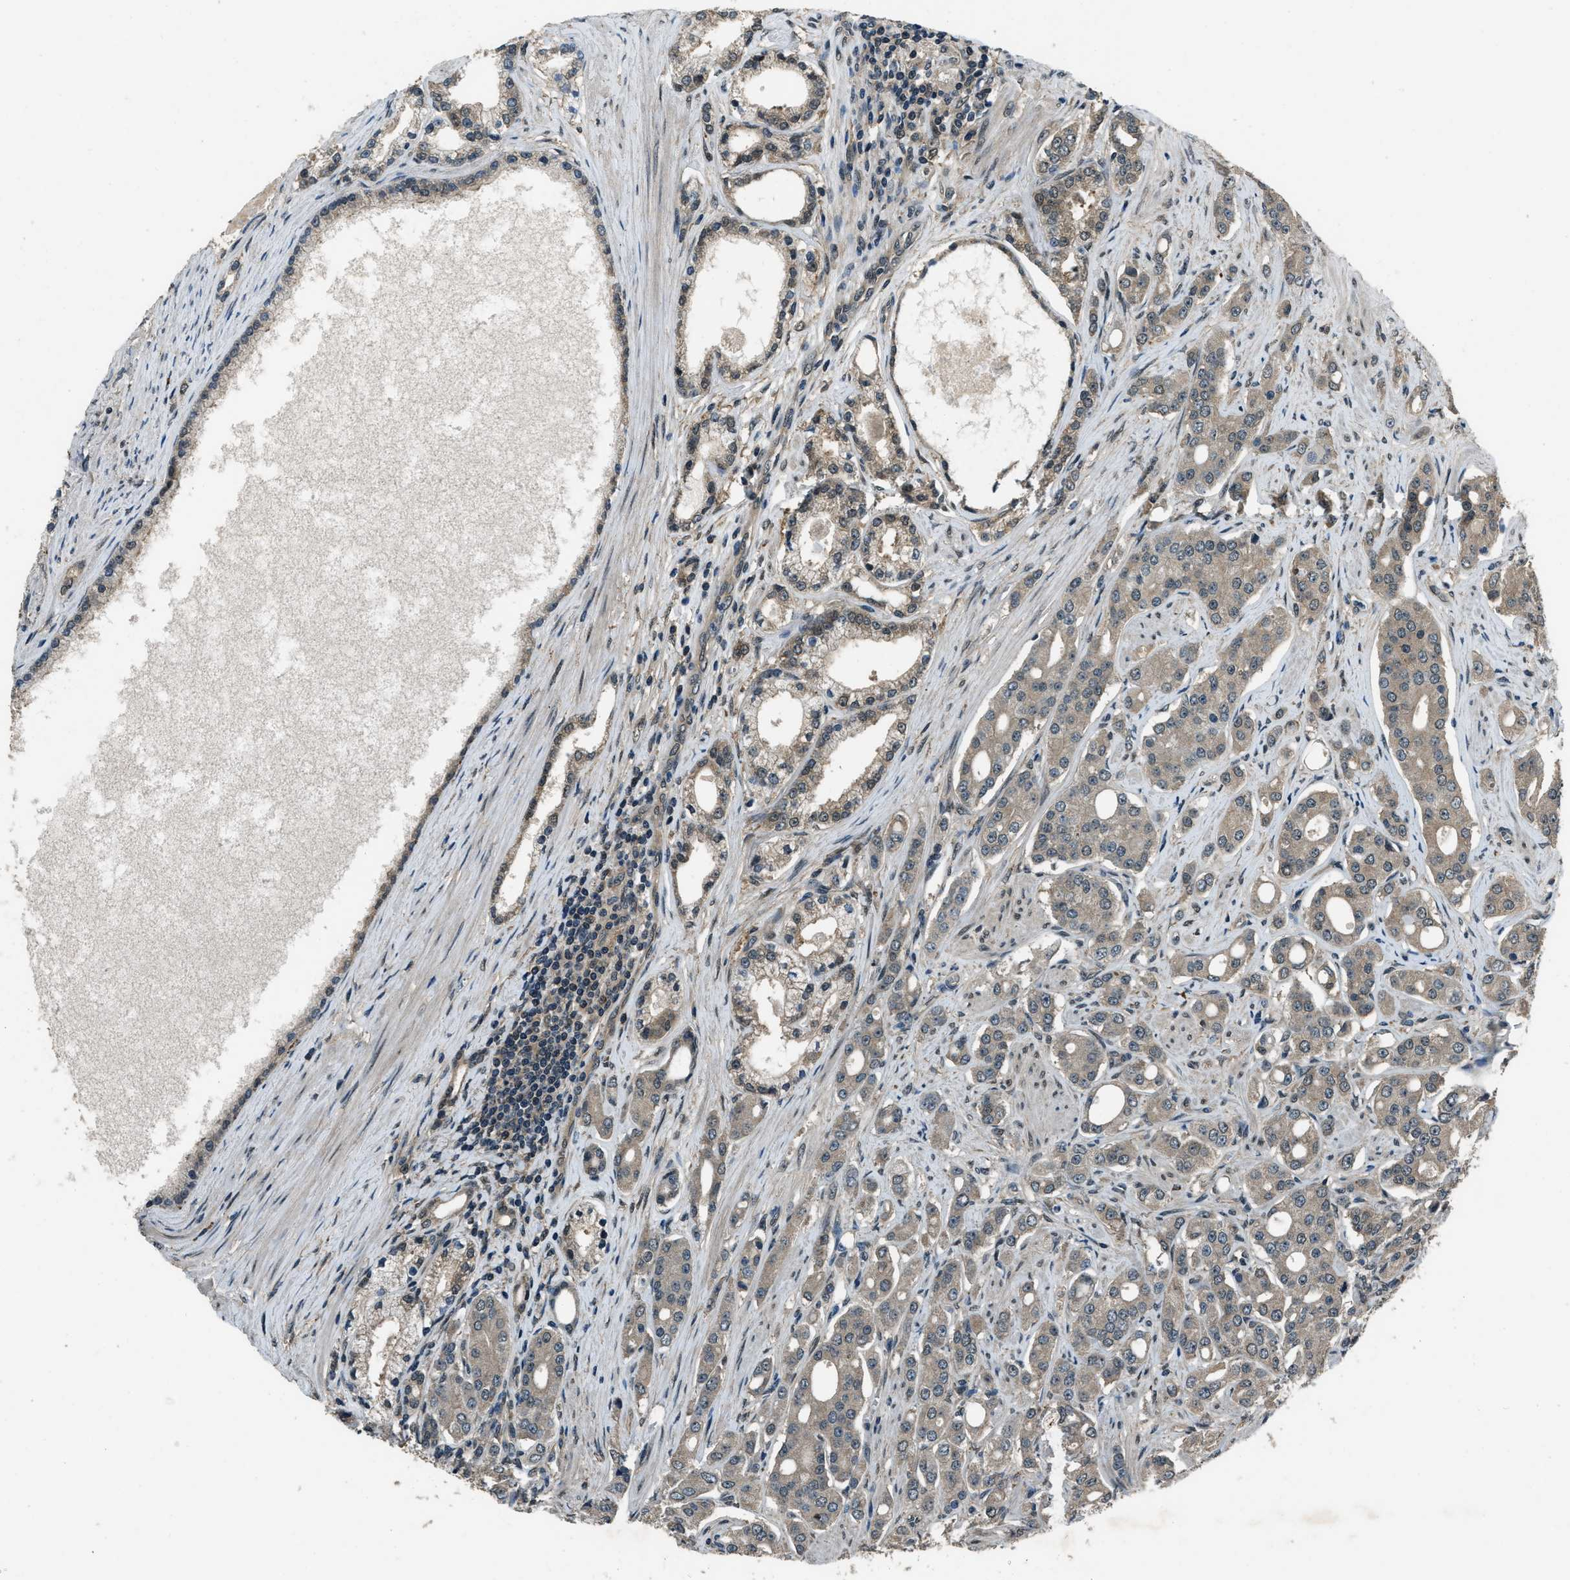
{"staining": {"intensity": "weak", "quantity": "25%-75%", "location": "cytoplasmic/membranous"}, "tissue": "prostate cancer", "cell_type": "Tumor cells", "image_type": "cancer", "snomed": [{"axis": "morphology", "description": "Adenocarcinoma, High grade"}, {"axis": "topography", "description": "Prostate"}], "caption": "Protein expression analysis of human prostate adenocarcinoma (high-grade) reveals weak cytoplasmic/membranous expression in about 25%-75% of tumor cells.", "gene": "NUDCD3", "patient": {"sex": "male", "age": 71}}